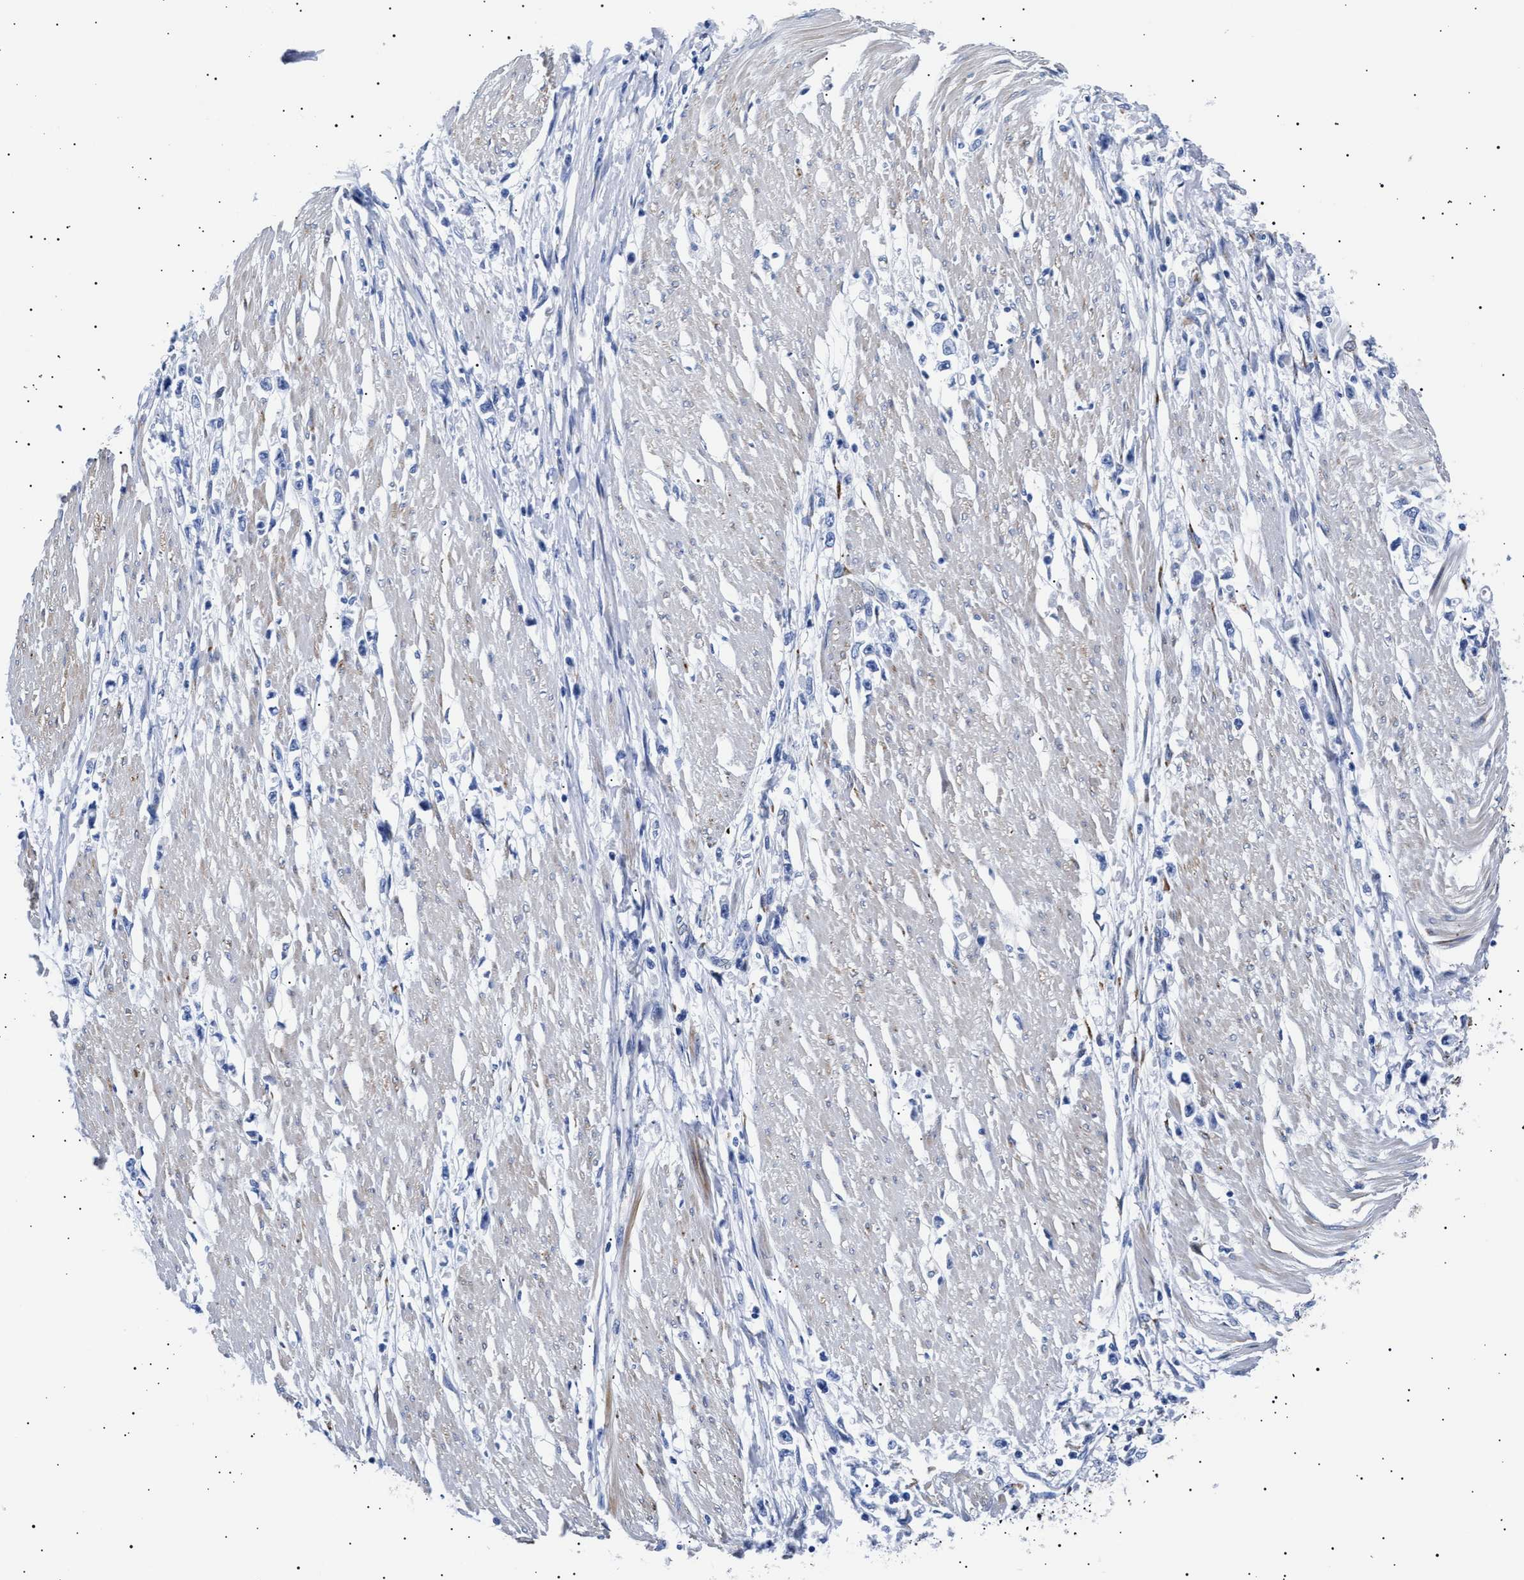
{"staining": {"intensity": "negative", "quantity": "none", "location": "none"}, "tissue": "stomach cancer", "cell_type": "Tumor cells", "image_type": "cancer", "snomed": [{"axis": "morphology", "description": "Adenocarcinoma, NOS"}, {"axis": "topography", "description": "Stomach"}], "caption": "Immunohistochemistry (IHC) image of neoplastic tissue: stomach cancer stained with DAB displays no significant protein positivity in tumor cells.", "gene": "HEMGN", "patient": {"sex": "female", "age": 59}}